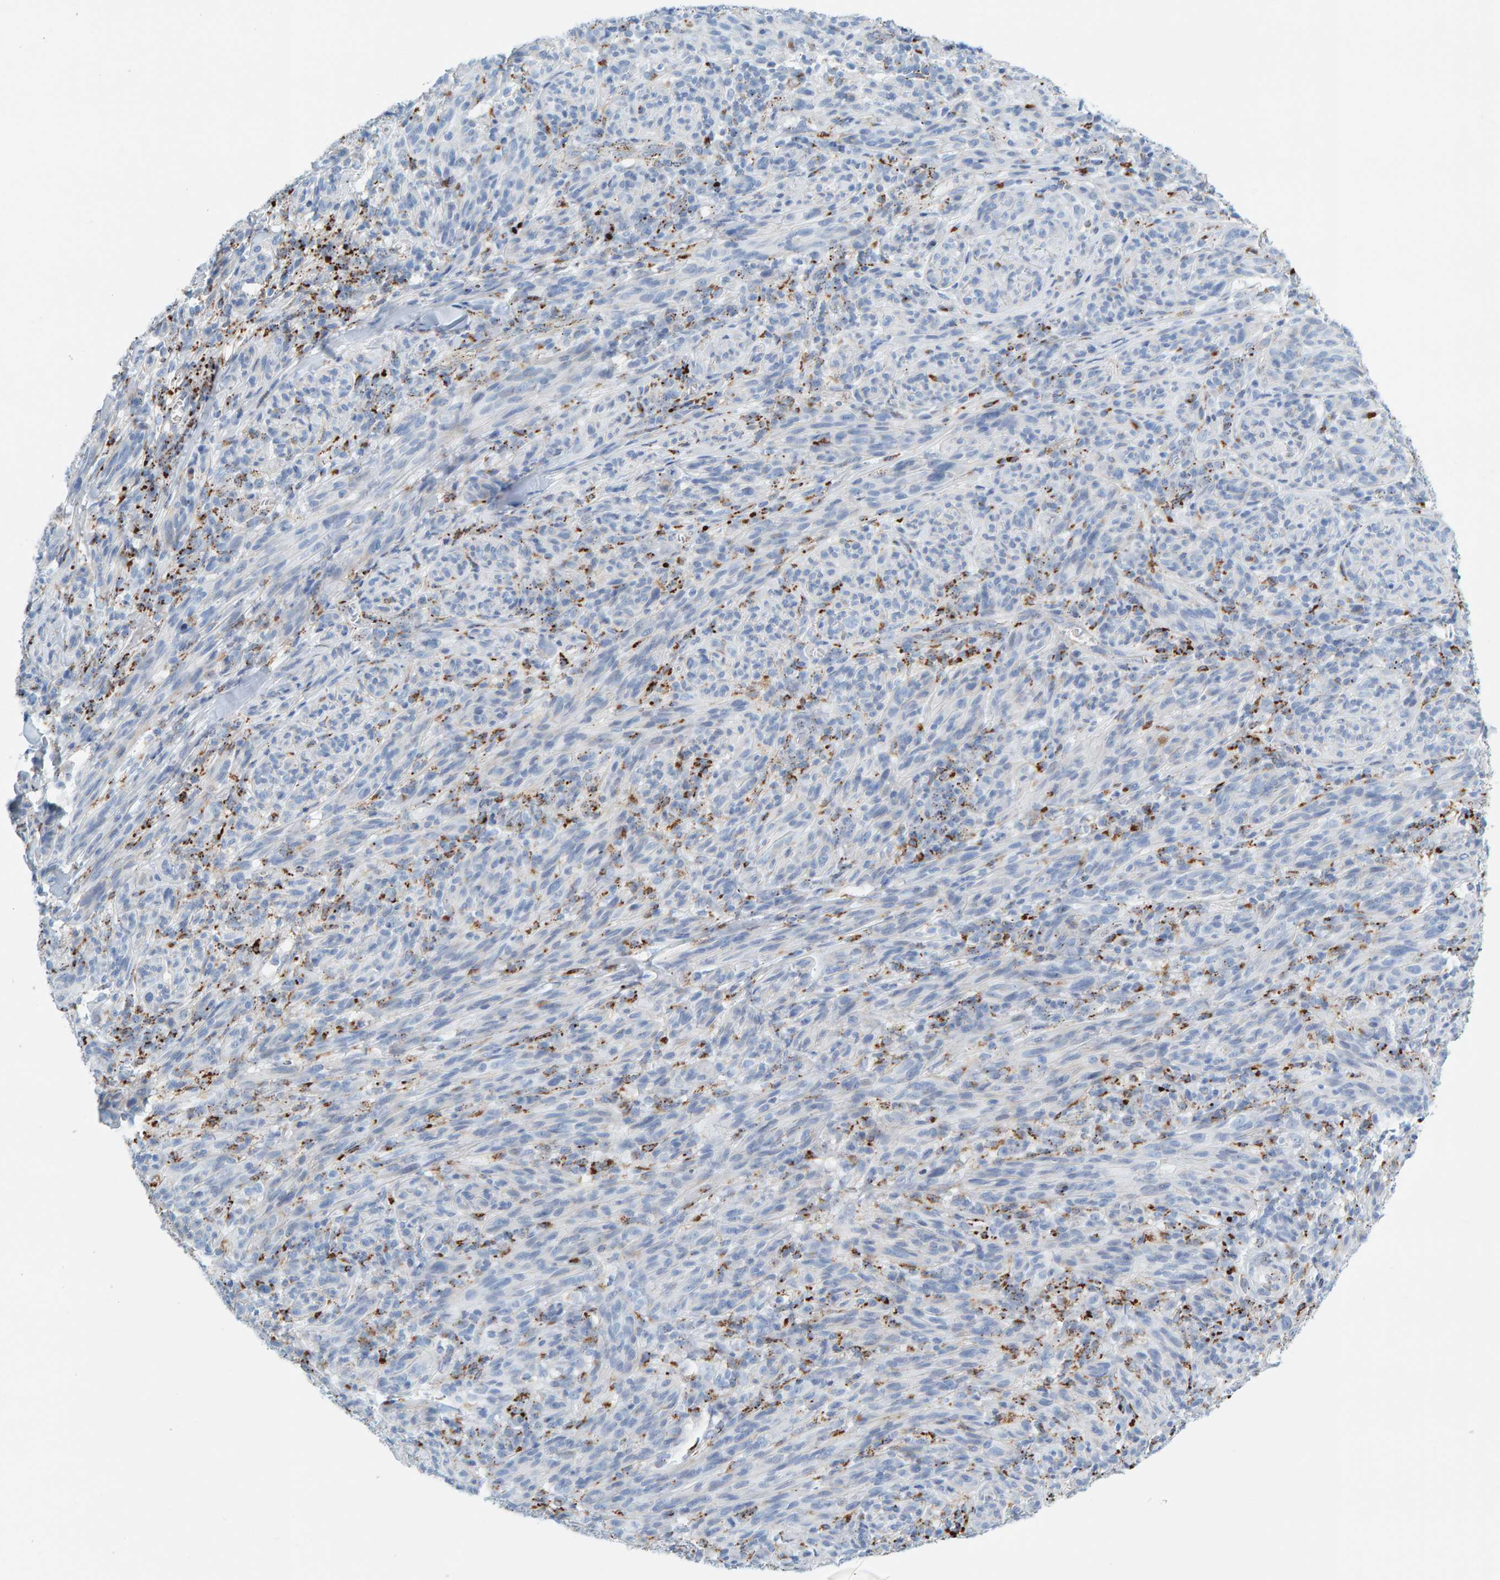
{"staining": {"intensity": "negative", "quantity": "none", "location": "none"}, "tissue": "melanoma", "cell_type": "Tumor cells", "image_type": "cancer", "snomed": [{"axis": "morphology", "description": "Malignant melanoma, NOS"}, {"axis": "topography", "description": "Skin of head"}], "caption": "An image of human malignant melanoma is negative for staining in tumor cells.", "gene": "BIN3", "patient": {"sex": "male", "age": 96}}